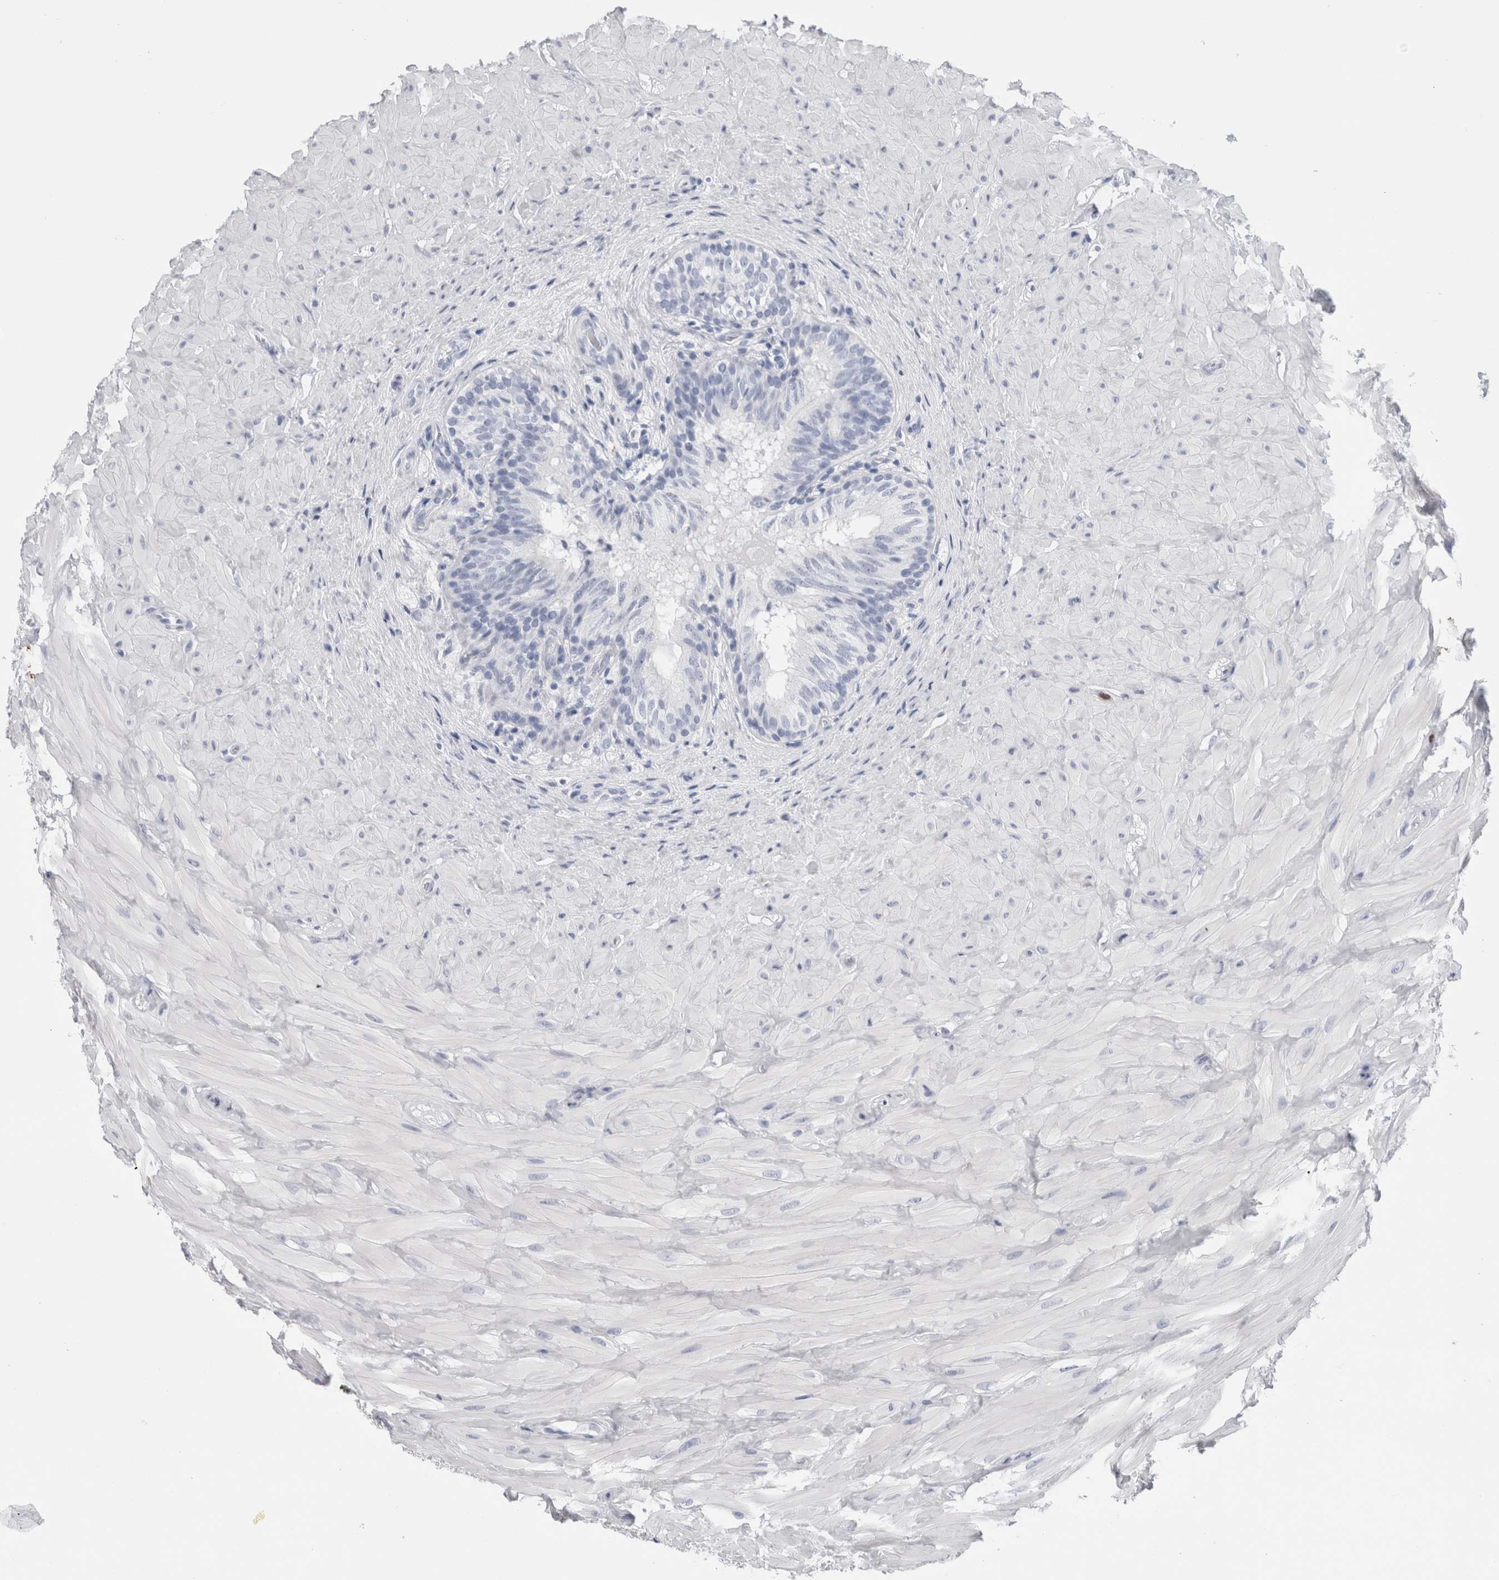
{"staining": {"intensity": "negative", "quantity": "none", "location": "none"}, "tissue": "epididymis", "cell_type": "Glandular cells", "image_type": "normal", "snomed": [{"axis": "morphology", "description": "Normal tissue, NOS"}, {"axis": "topography", "description": "Soft tissue"}, {"axis": "topography", "description": "Epididymis"}], "caption": "Human epididymis stained for a protein using immunohistochemistry reveals no expression in glandular cells.", "gene": "S100A8", "patient": {"sex": "male", "age": 26}}